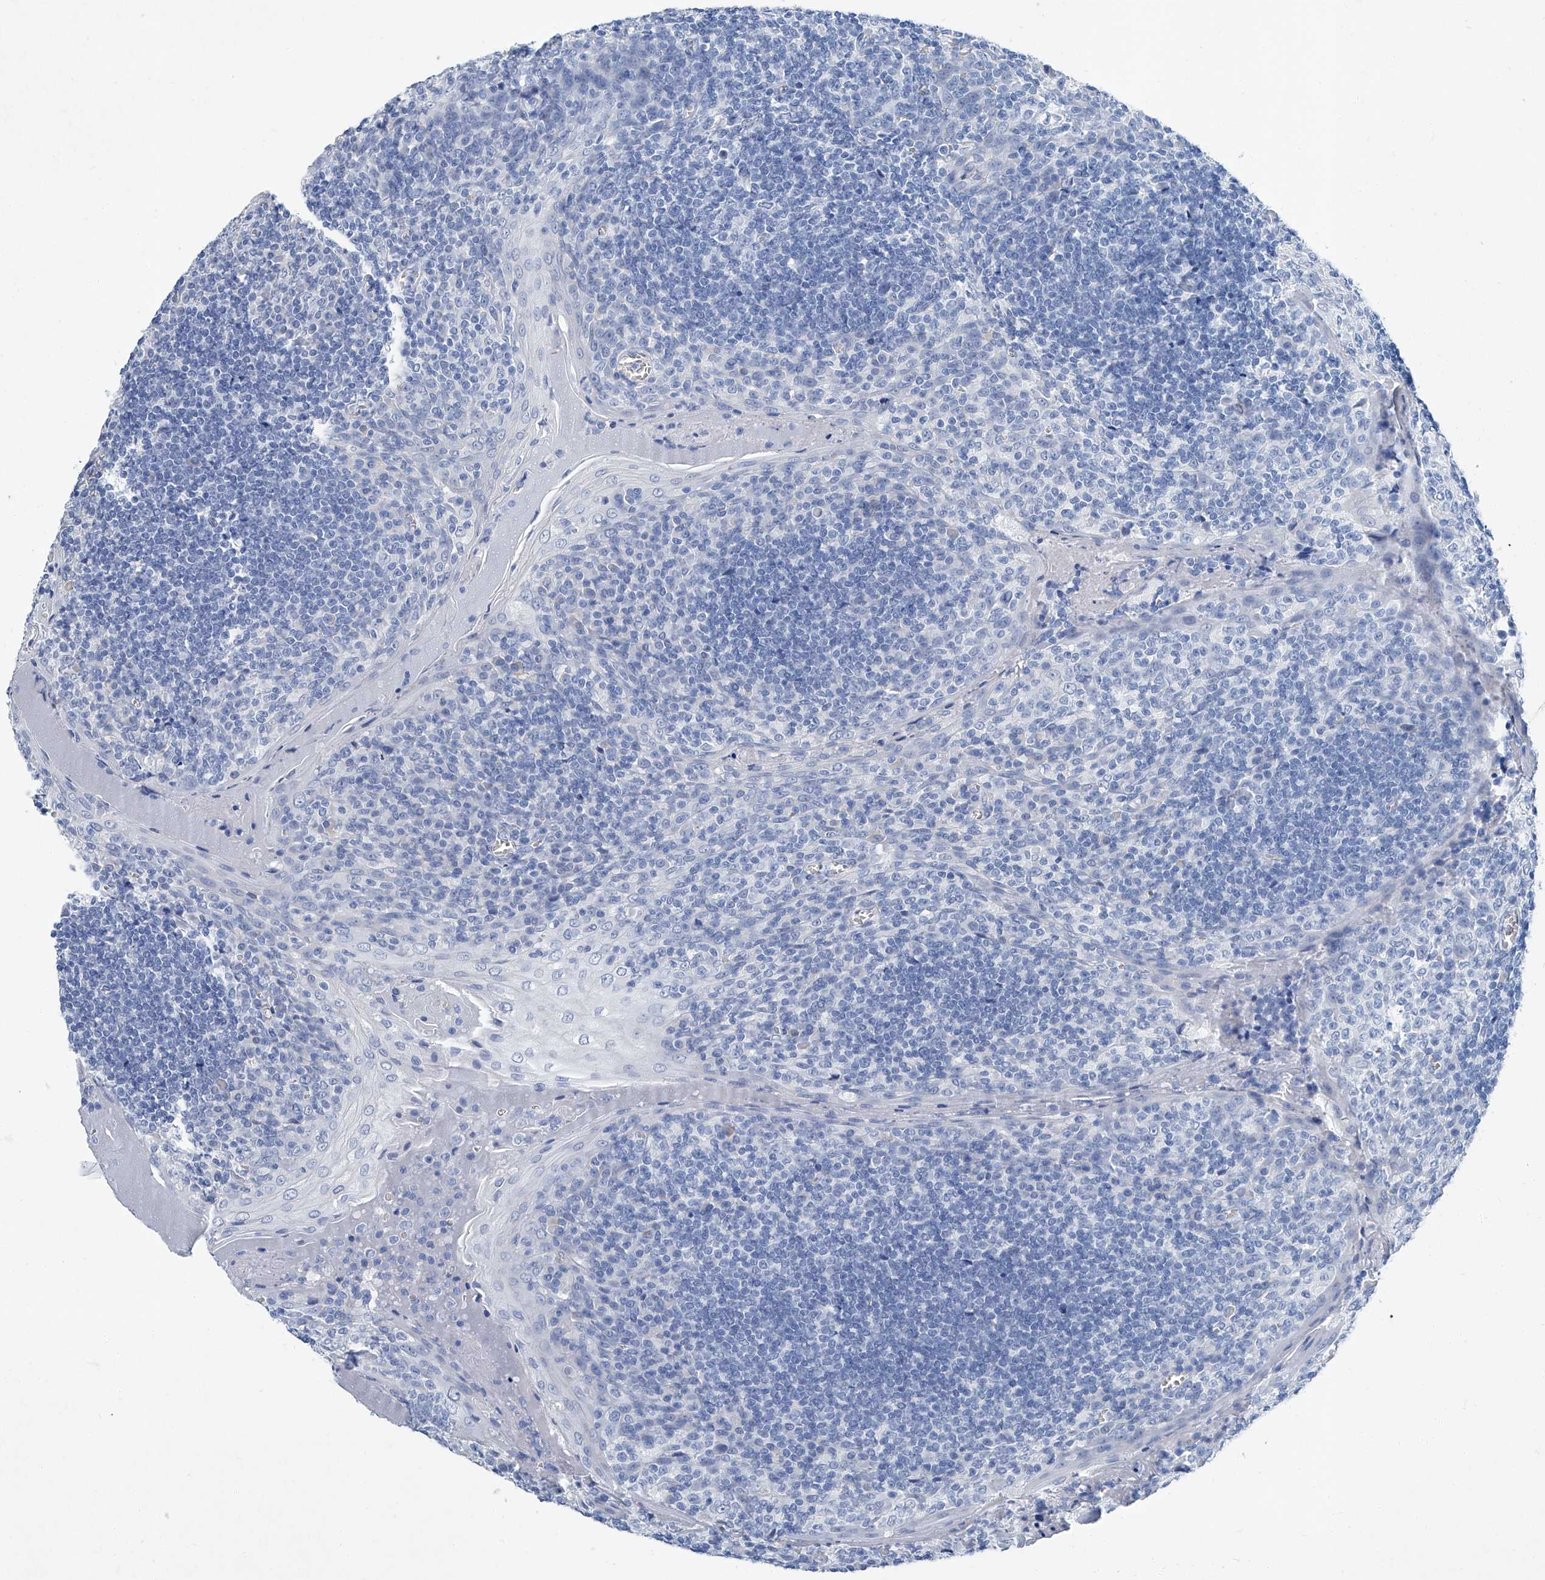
{"staining": {"intensity": "negative", "quantity": "none", "location": "none"}, "tissue": "tonsil", "cell_type": "Germinal center cells", "image_type": "normal", "snomed": [{"axis": "morphology", "description": "Normal tissue, NOS"}, {"axis": "topography", "description": "Tonsil"}], "caption": "Germinal center cells show no significant expression in benign tonsil. (Immunohistochemistry (ihc), brightfield microscopy, high magnification).", "gene": "CYP2A7", "patient": {"sex": "male", "age": 27}}